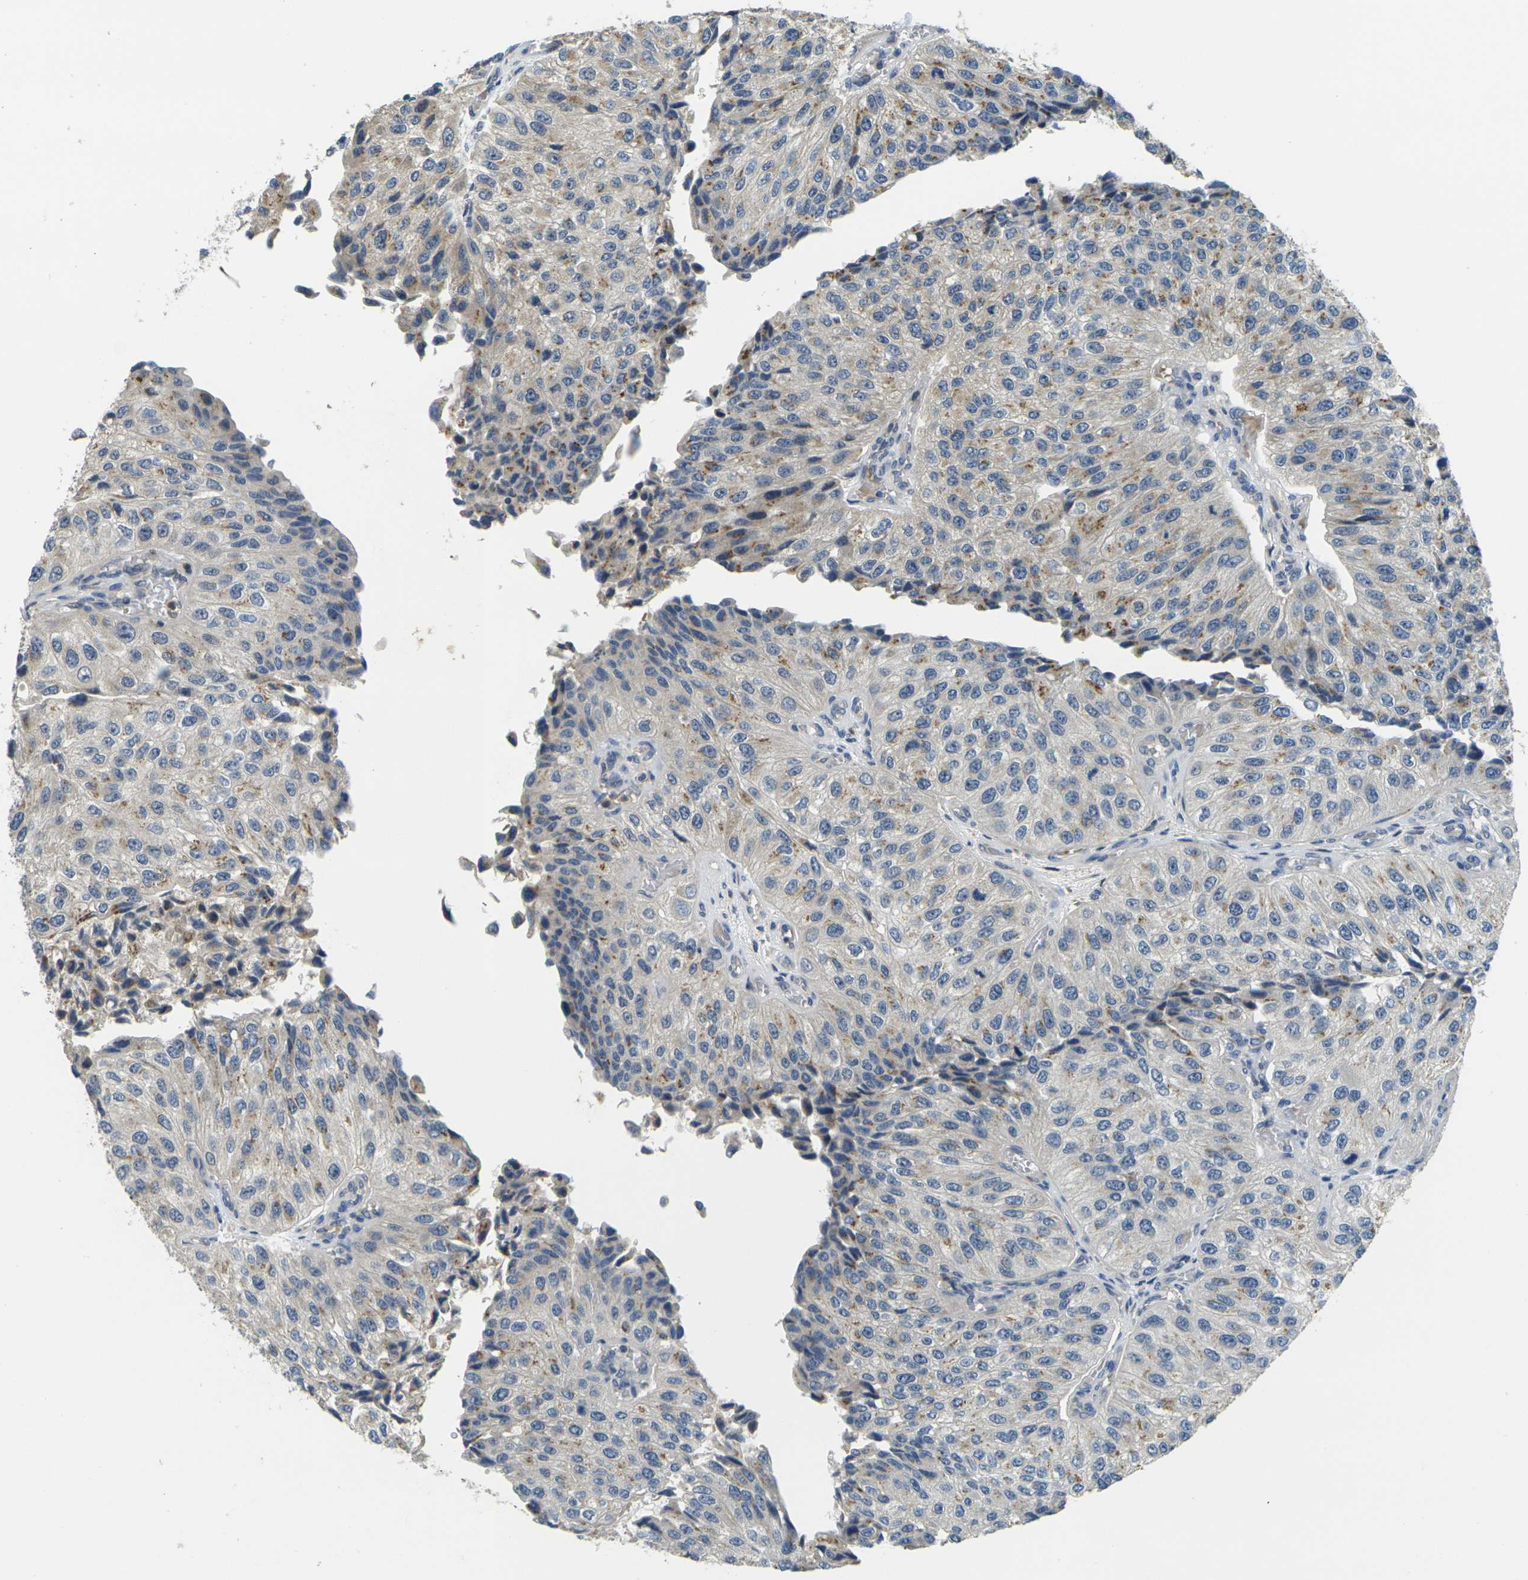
{"staining": {"intensity": "moderate", "quantity": "25%-75%", "location": "cytoplasmic/membranous"}, "tissue": "urothelial cancer", "cell_type": "Tumor cells", "image_type": "cancer", "snomed": [{"axis": "morphology", "description": "Urothelial carcinoma, High grade"}, {"axis": "topography", "description": "Kidney"}, {"axis": "topography", "description": "Urinary bladder"}], "caption": "Protein staining reveals moderate cytoplasmic/membranous staining in approximately 25%-75% of tumor cells in high-grade urothelial carcinoma.", "gene": "MINAR2", "patient": {"sex": "male", "age": 77}}